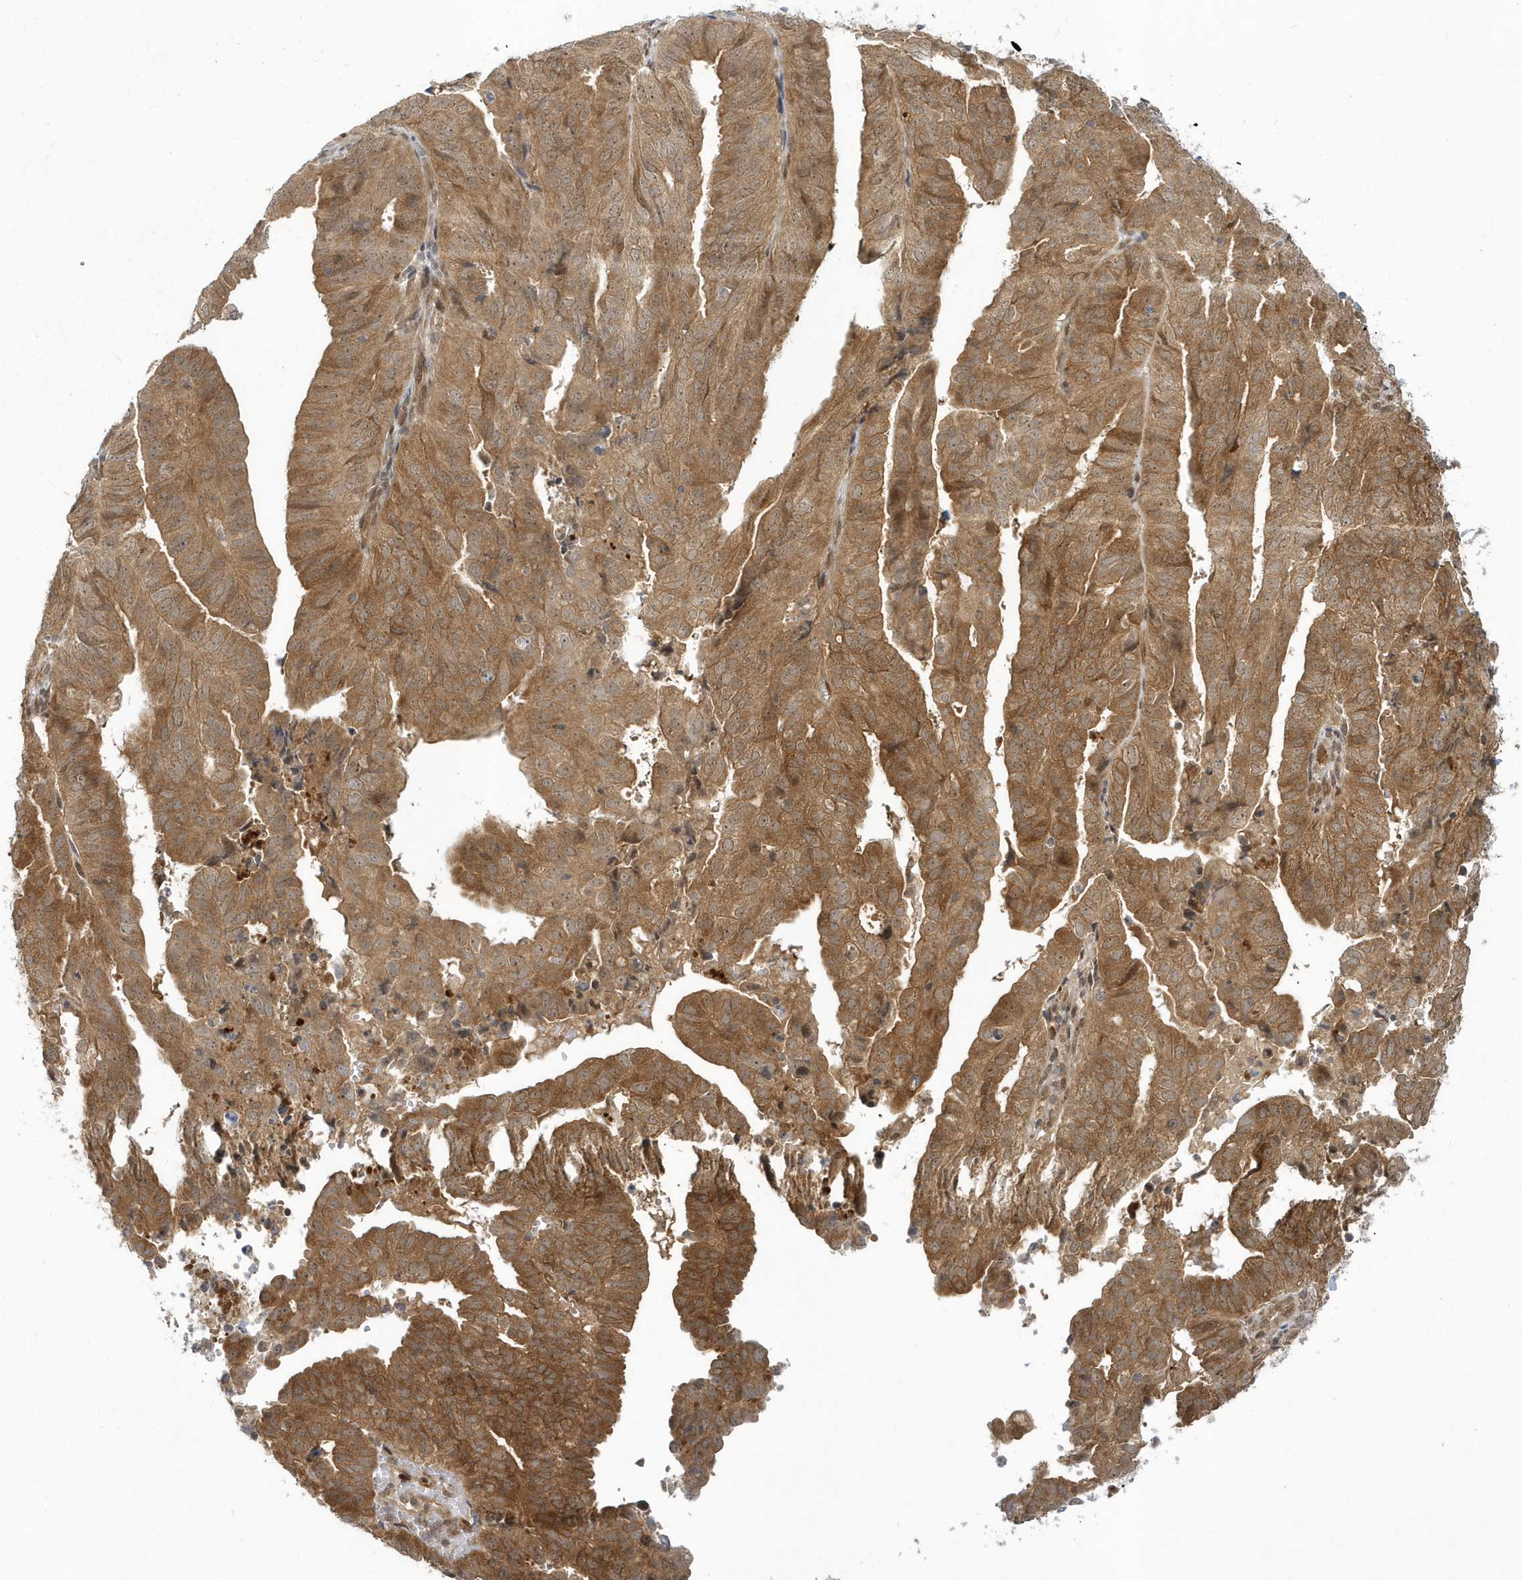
{"staining": {"intensity": "moderate", "quantity": ">75%", "location": "cytoplasmic/membranous"}, "tissue": "endometrial cancer", "cell_type": "Tumor cells", "image_type": "cancer", "snomed": [{"axis": "morphology", "description": "Adenocarcinoma, NOS"}, {"axis": "topography", "description": "Uterus"}], "caption": "A brown stain labels moderate cytoplasmic/membranous positivity of a protein in endometrial cancer tumor cells.", "gene": "ATG4A", "patient": {"sex": "female", "age": 77}}